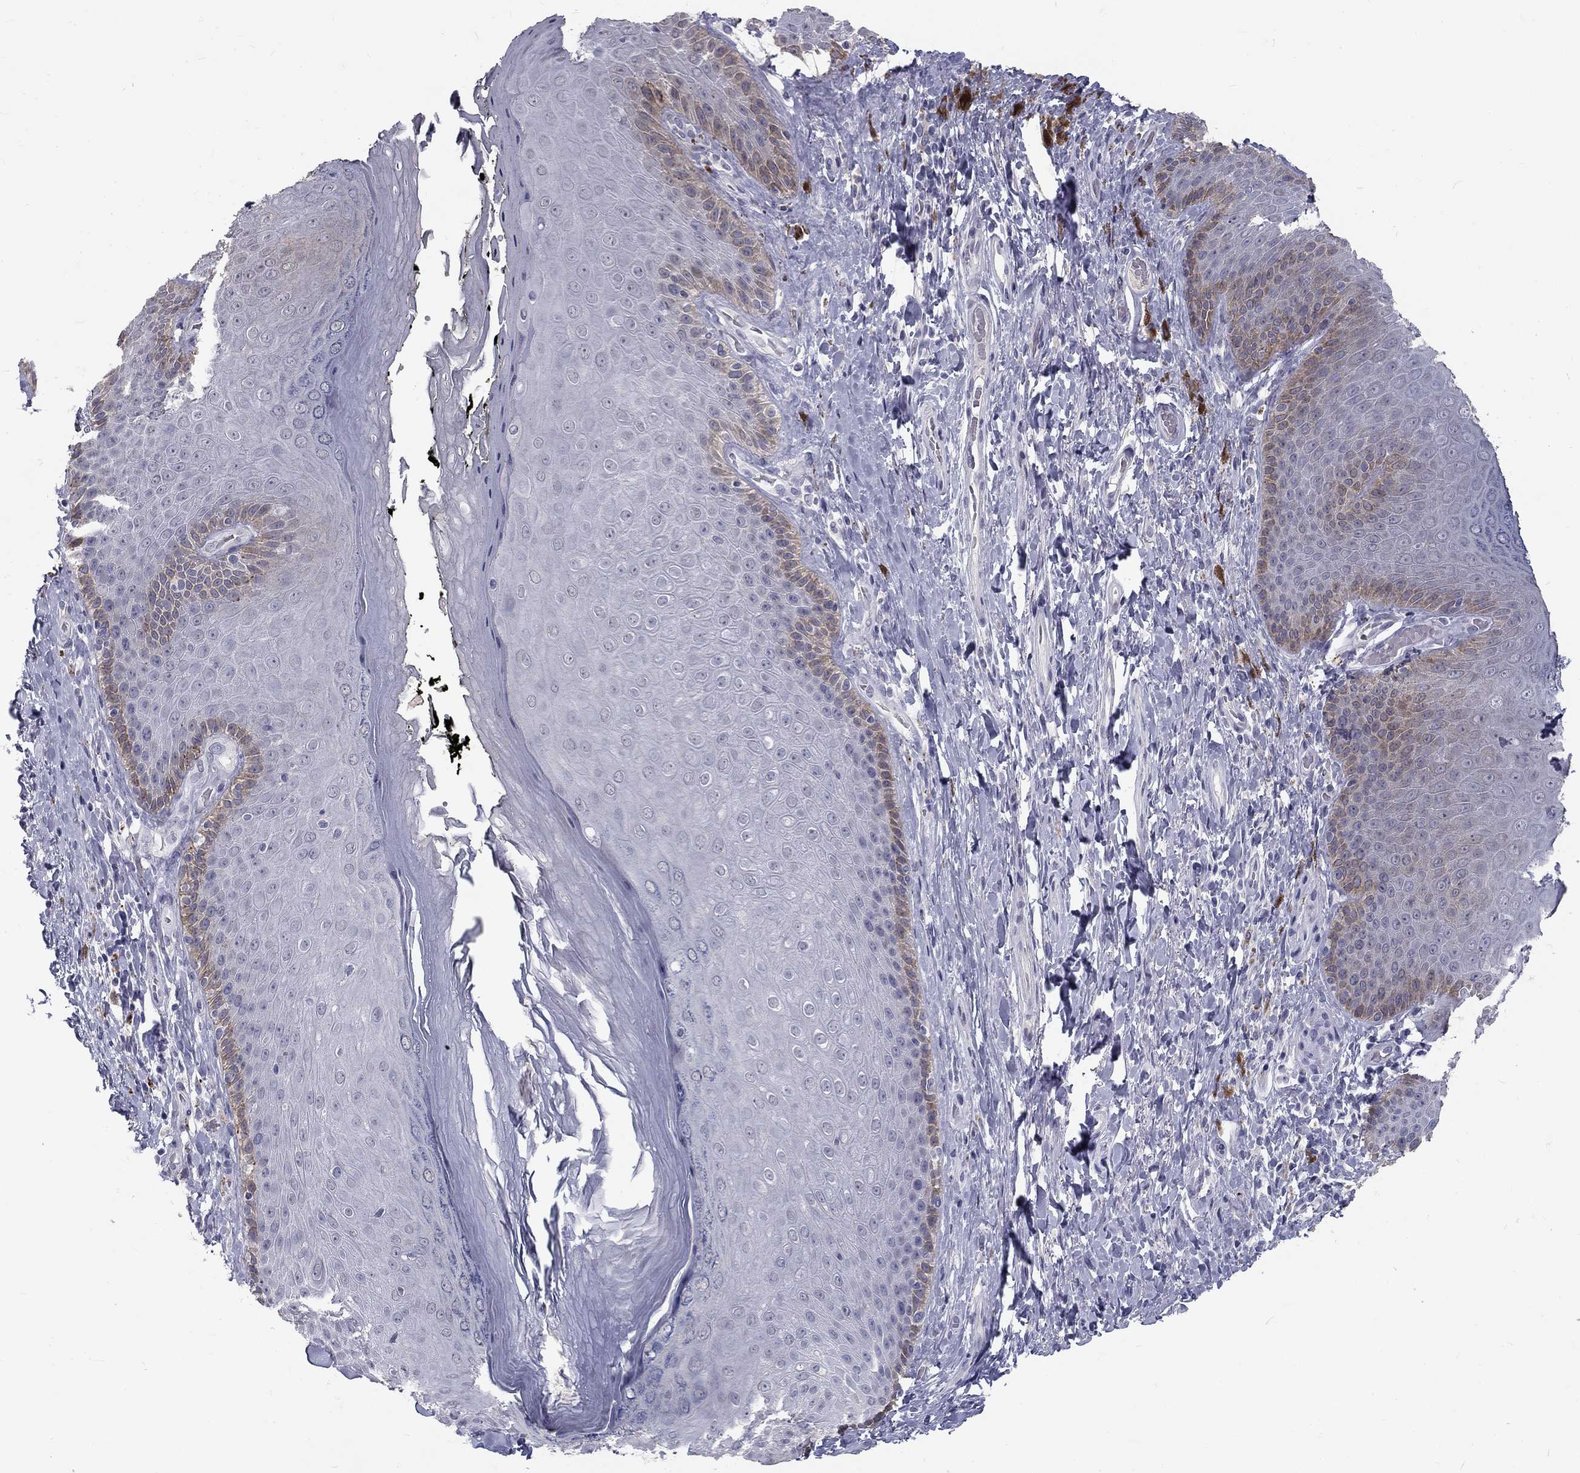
{"staining": {"intensity": "moderate", "quantity": "<25%", "location": "cytoplasmic/membranous"}, "tissue": "skin", "cell_type": "Epidermal cells", "image_type": "normal", "snomed": [{"axis": "morphology", "description": "Normal tissue, NOS"}, {"axis": "topography", "description": "Skeletal muscle"}, {"axis": "topography", "description": "Anal"}, {"axis": "topography", "description": "Peripheral nerve tissue"}], "caption": "Moderate cytoplasmic/membranous protein staining is appreciated in approximately <25% of epidermal cells in skin. The staining was performed using DAB (3,3'-diaminobenzidine), with brown indicating positive protein expression. Nuclei are stained blue with hematoxylin.", "gene": "NOS1", "patient": {"sex": "male", "age": 53}}